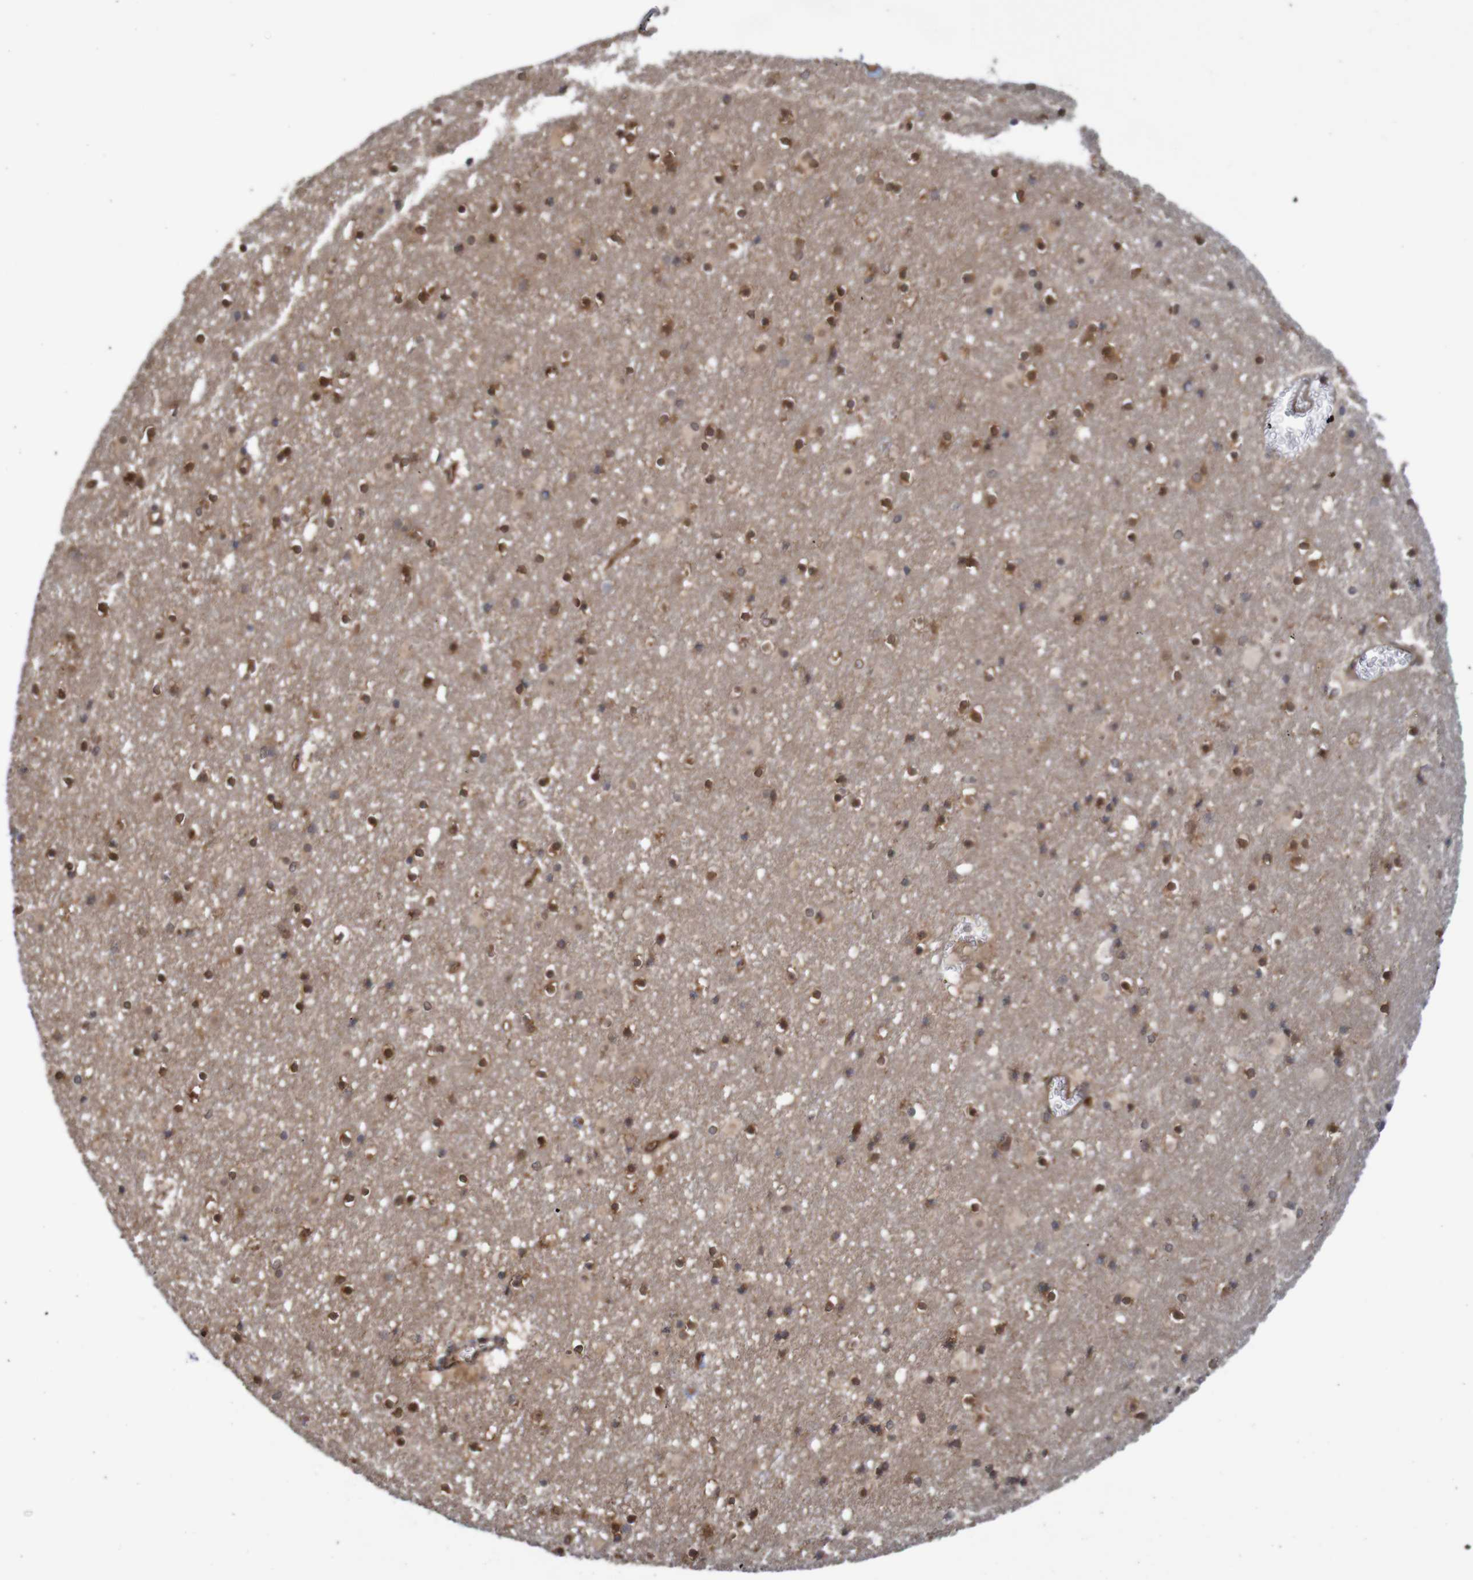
{"staining": {"intensity": "strong", "quantity": "25%-75%", "location": "cytoplasmic/membranous,nuclear"}, "tissue": "caudate", "cell_type": "Glial cells", "image_type": "normal", "snomed": [{"axis": "morphology", "description": "Normal tissue, NOS"}, {"axis": "topography", "description": "Lateral ventricle wall"}], "caption": "Protein expression analysis of normal human caudate reveals strong cytoplasmic/membranous,nuclear positivity in about 25%-75% of glial cells.", "gene": "MRPL52", "patient": {"sex": "male", "age": 45}}